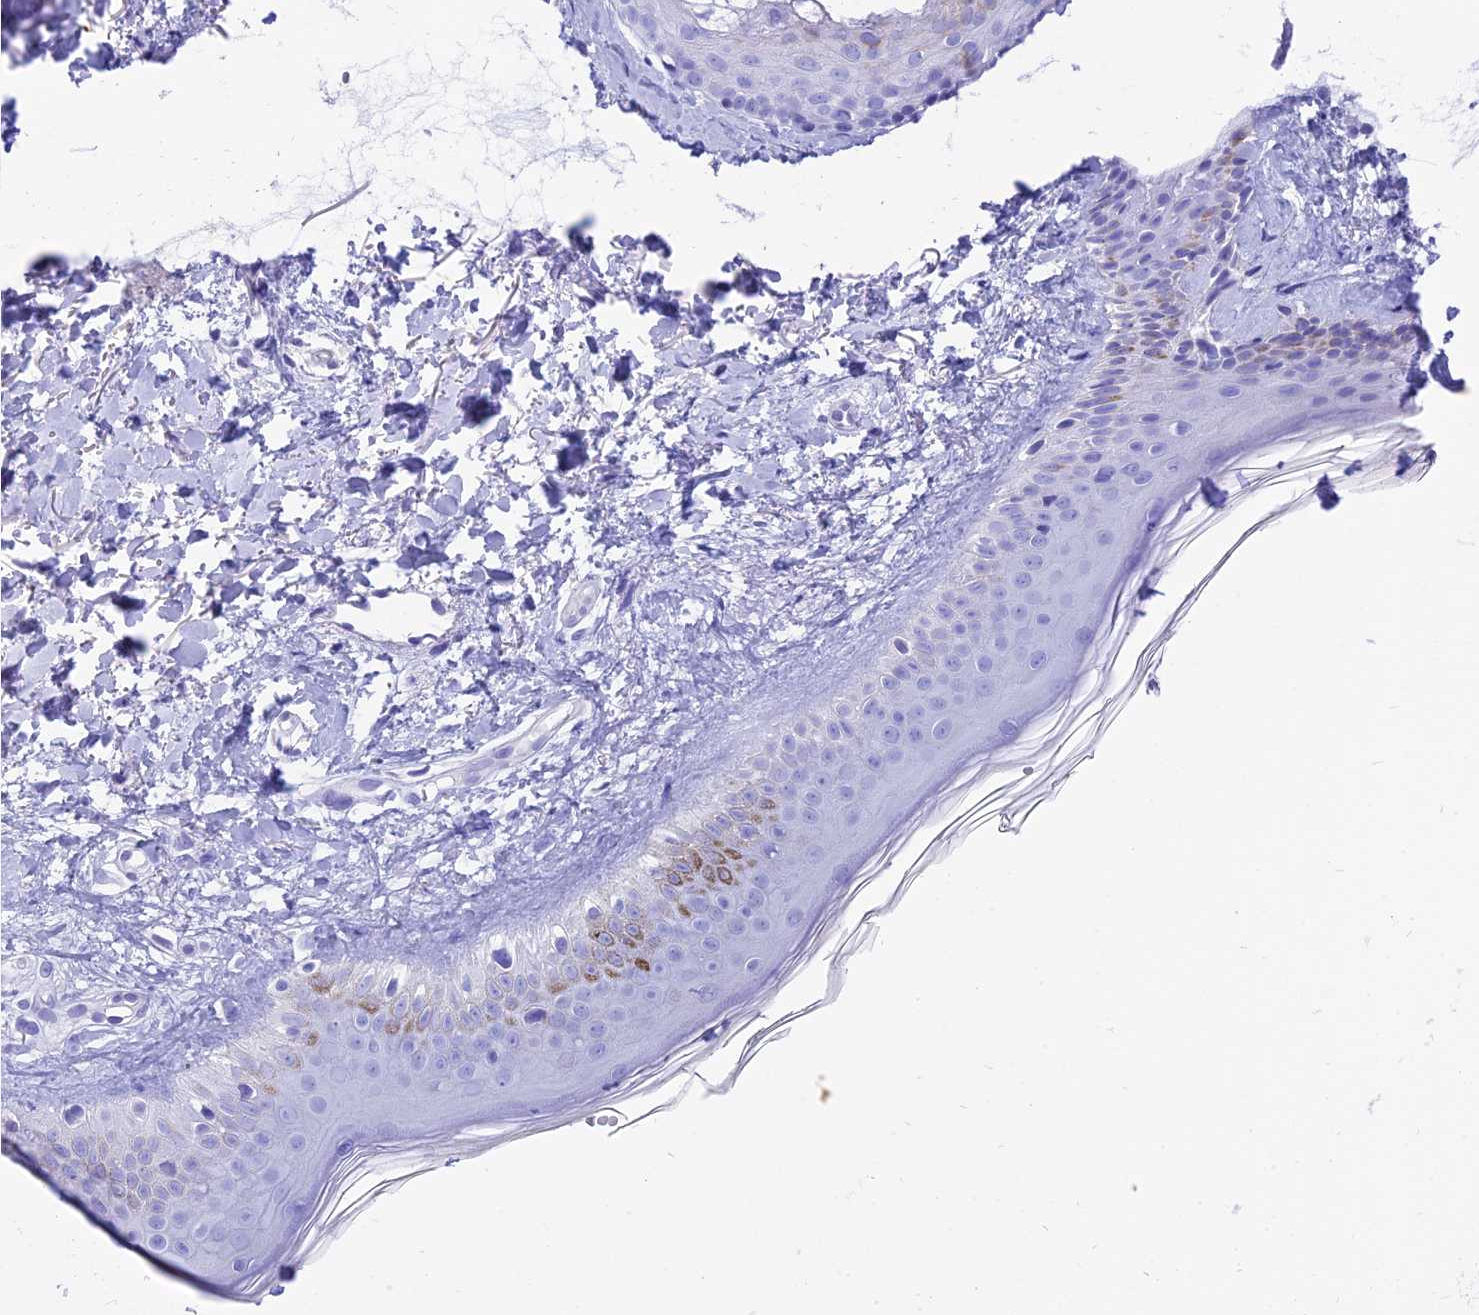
{"staining": {"intensity": "negative", "quantity": "none", "location": "none"}, "tissue": "skin", "cell_type": "Fibroblasts", "image_type": "normal", "snomed": [{"axis": "morphology", "description": "Normal tissue, NOS"}, {"axis": "topography", "description": "Skin"}], "caption": "Immunohistochemistry histopathology image of unremarkable human skin stained for a protein (brown), which reveals no expression in fibroblasts.", "gene": "TAC3", "patient": {"sex": "female", "age": 58}}